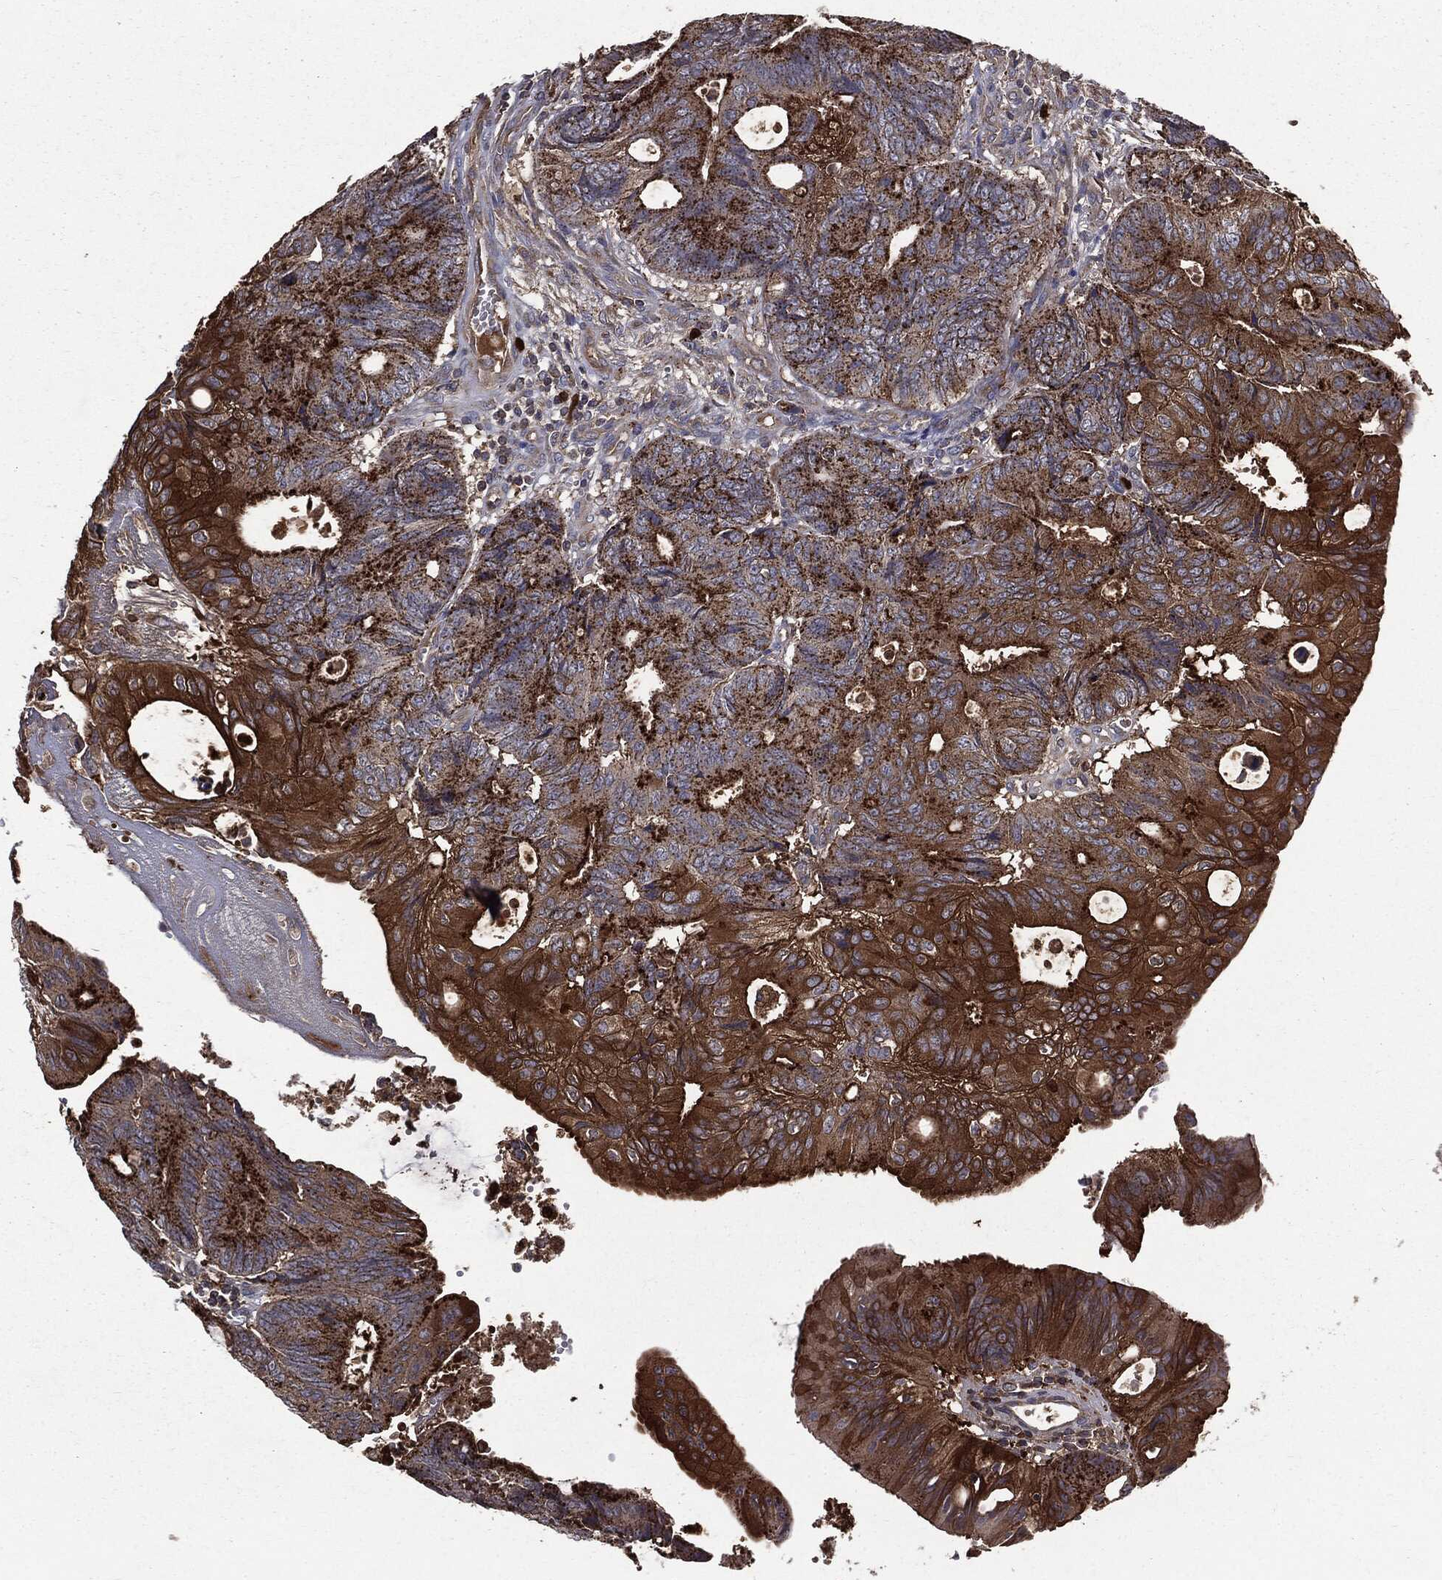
{"staining": {"intensity": "strong", "quantity": "25%-75%", "location": "cytoplasmic/membranous"}, "tissue": "colorectal cancer", "cell_type": "Tumor cells", "image_type": "cancer", "snomed": [{"axis": "morphology", "description": "Normal tissue, NOS"}, {"axis": "morphology", "description": "Adenocarcinoma, NOS"}, {"axis": "topography", "description": "Colon"}], "caption": "Immunohistochemical staining of human adenocarcinoma (colorectal) displays high levels of strong cytoplasmic/membranous protein staining in about 25%-75% of tumor cells.", "gene": "PDCD6IP", "patient": {"sex": "male", "age": 65}}